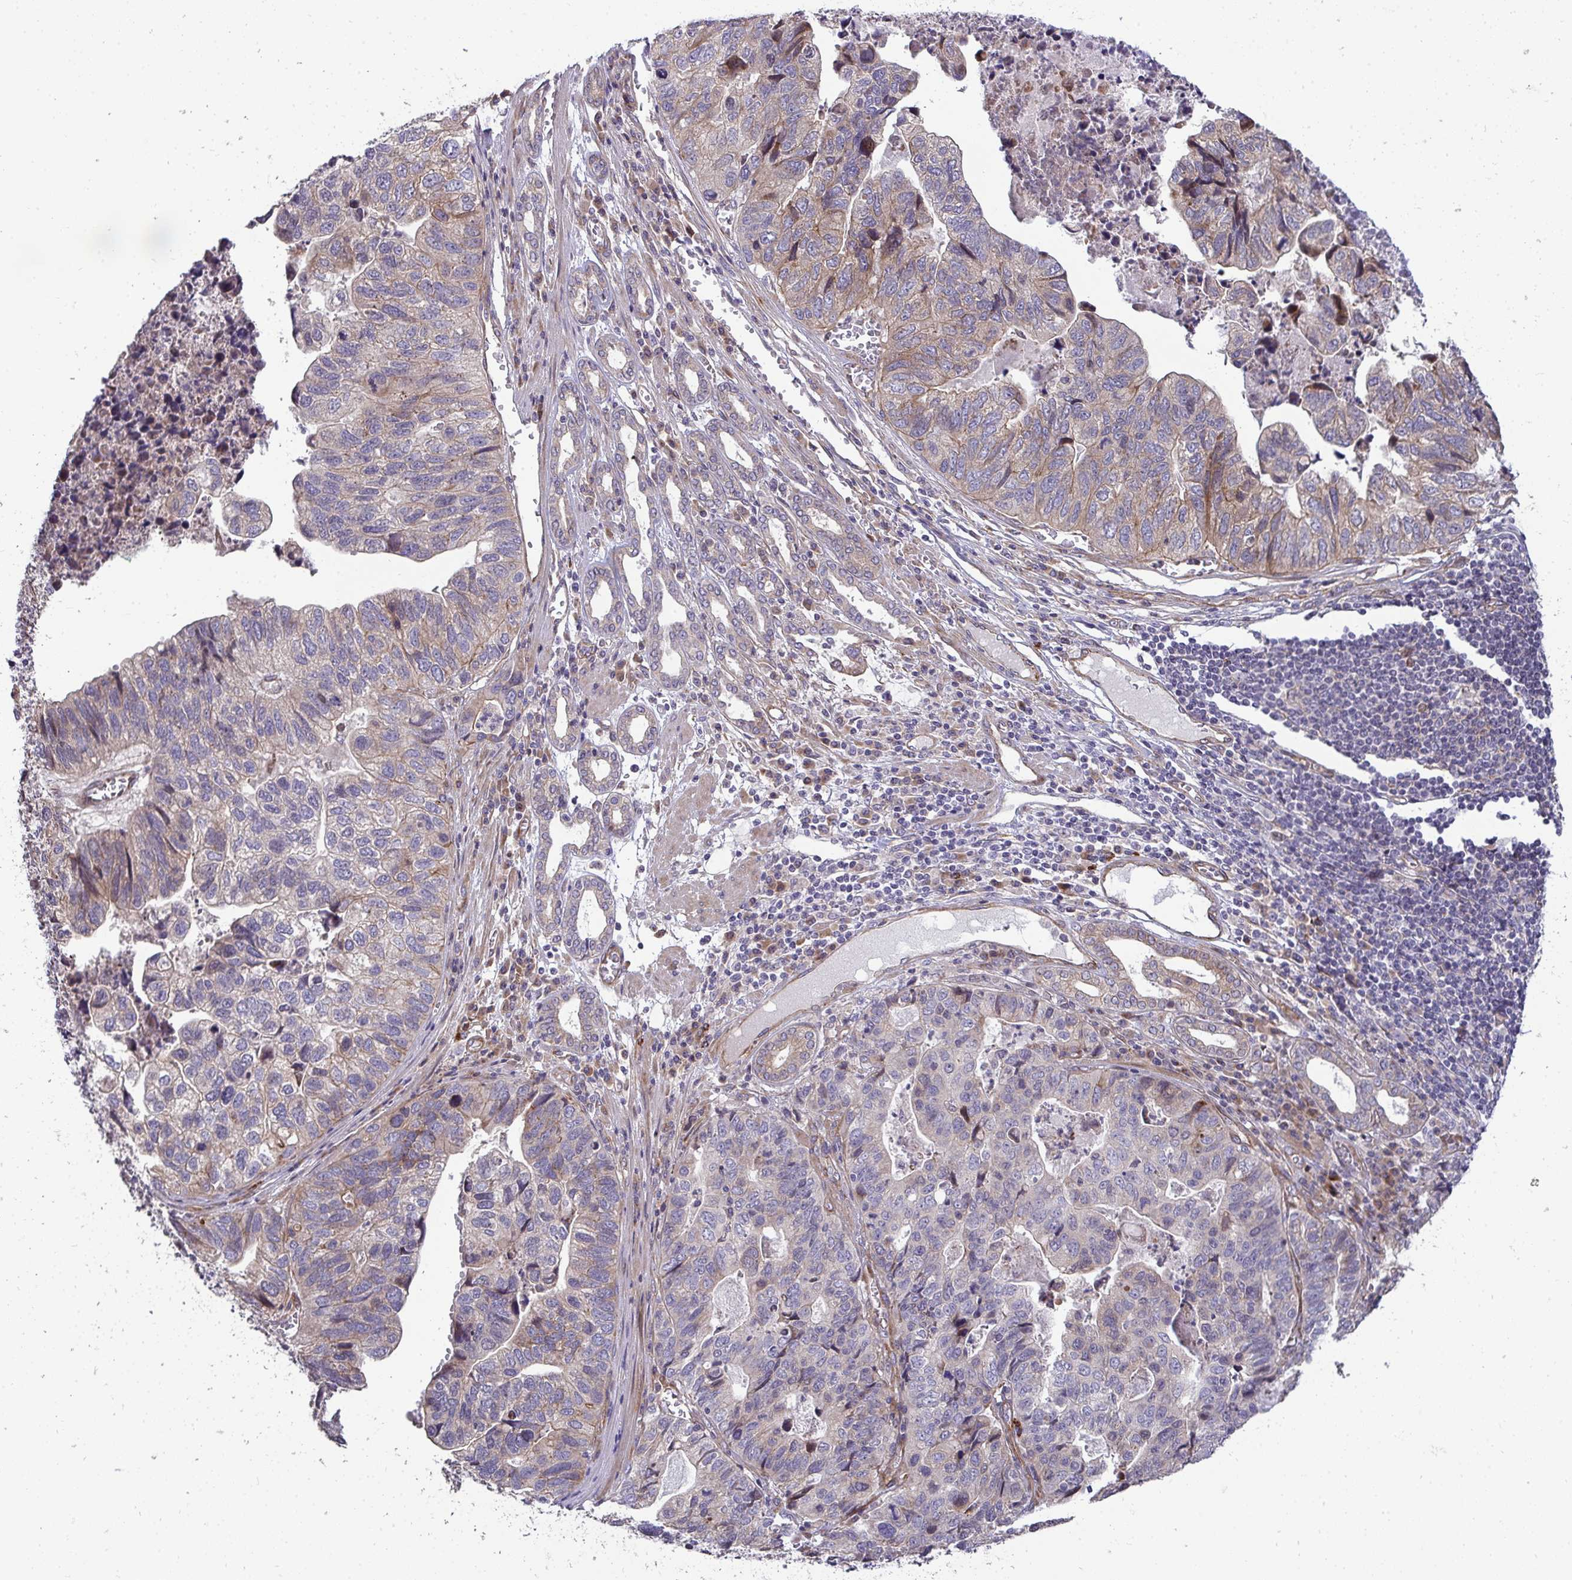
{"staining": {"intensity": "moderate", "quantity": "<25%", "location": "cytoplasmic/membranous"}, "tissue": "stomach cancer", "cell_type": "Tumor cells", "image_type": "cancer", "snomed": [{"axis": "morphology", "description": "Adenocarcinoma, NOS"}, {"axis": "topography", "description": "Stomach, upper"}], "caption": "DAB (3,3'-diaminobenzidine) immunohistochemical staining of adenocarcinoma (stomach) displays moderate cytoplasmic/membranous protein staining in about <25% of tumor cells.", "gene": "SH2D1B", "patient": {"sex": "female", "age": 67}}